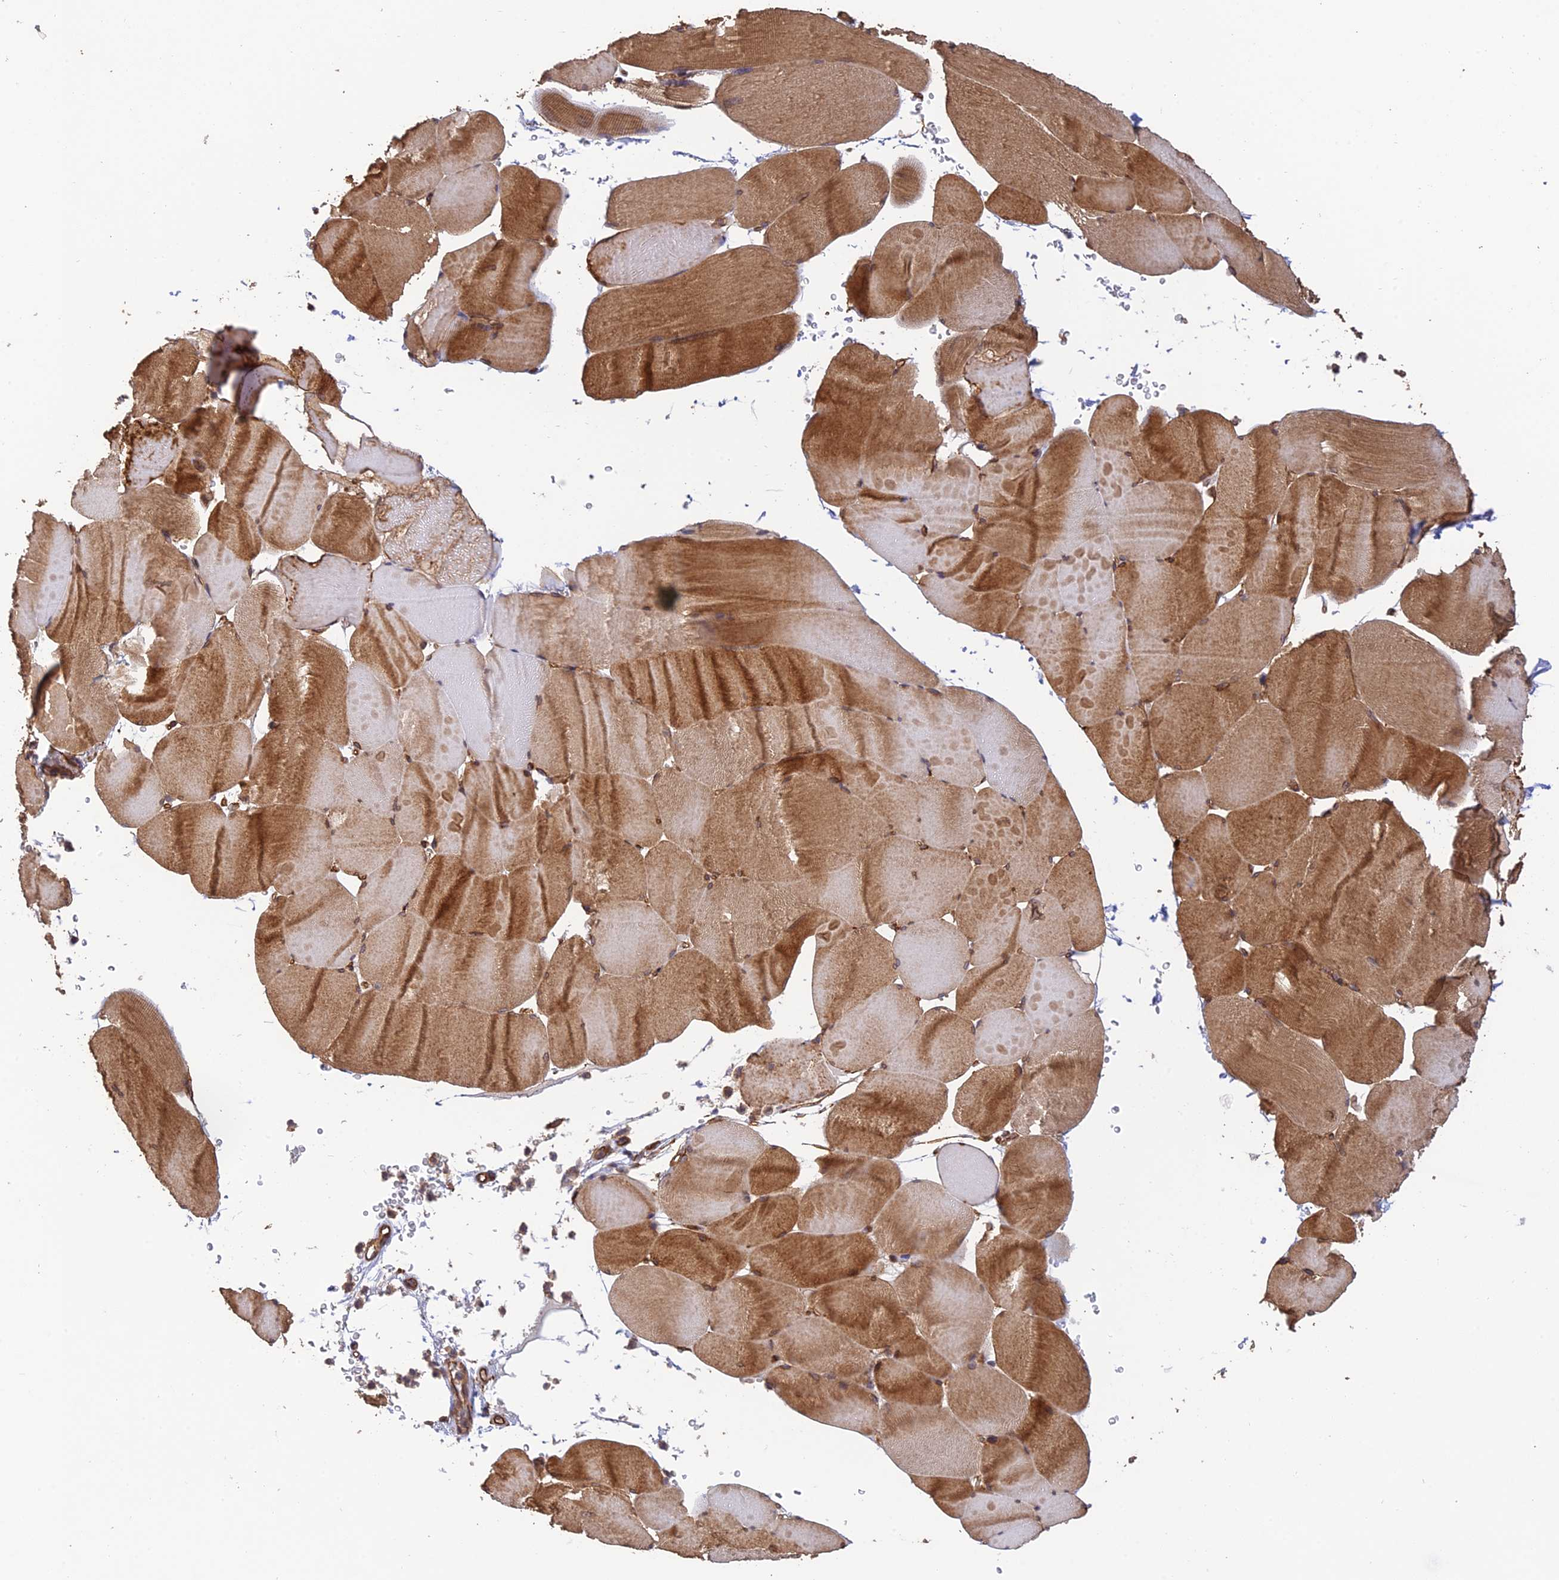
{"staining": {"intensity": "moderate", "quantity": ">75%", "location": "cytoplasmic/membranous"}, "tissue": "skeletal muscle", "cell_type": "Myocytes", "image_type": "normal", "snomed": [{"axis": "morphology", "description": "Normal tissue, NOS"}, {"axis": "topography", "description": "Skeletal muscle"}], "caption": "High-magnification brightfield microscopy of unremarkable skeletal muscle stained with DAB (3,3'-diaminobenzidine) (brown) and counterstained with hematoxylin (blue). myocytes exhibit moderate cytoplasmic/membranous staining is present in approximately>75% of cells.", "gene": "HOMER2", "patient": {"sex": "male", "age": 62}}